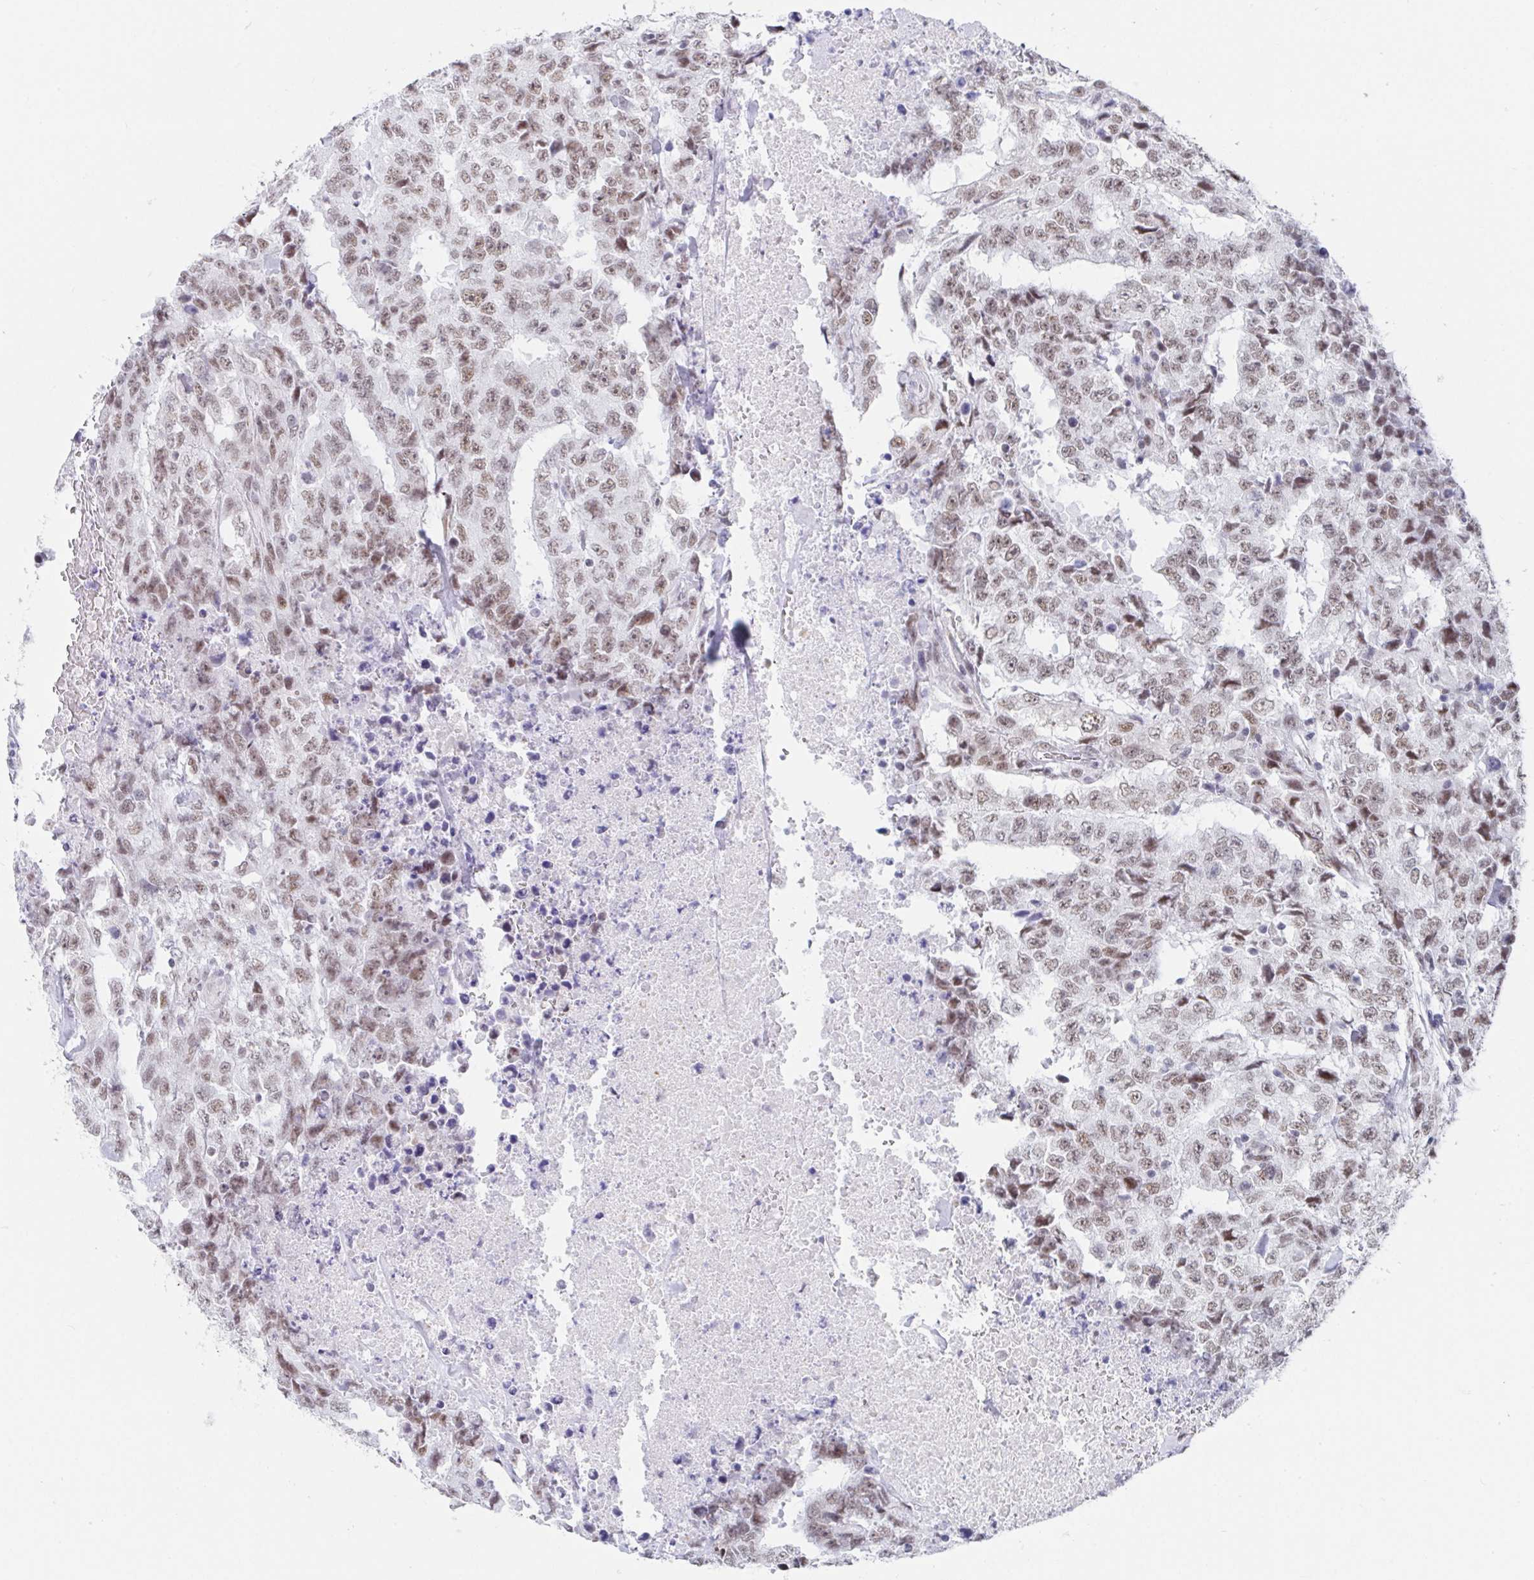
{"staining": {"intensity": "weak", "quantity": ">75%", "location": "nuclear"}, "tissue": "testis cancer", "cell_type": "Tumor cells", "image_type": "cancer", "snomed": [{"axis": "morphology", "description": "Carcinoma, Embryonal, NOS"}, {"axis": "topography", "description": "Testis"}], "caption": "Brown immunohistochemical staining in human testis cancer (embryonal carcinoma) displays weak nuclear expression in approximately >75% of tumor cells.", "gene": "WDR72", "patient": {"sex": "male", "age": 24}}